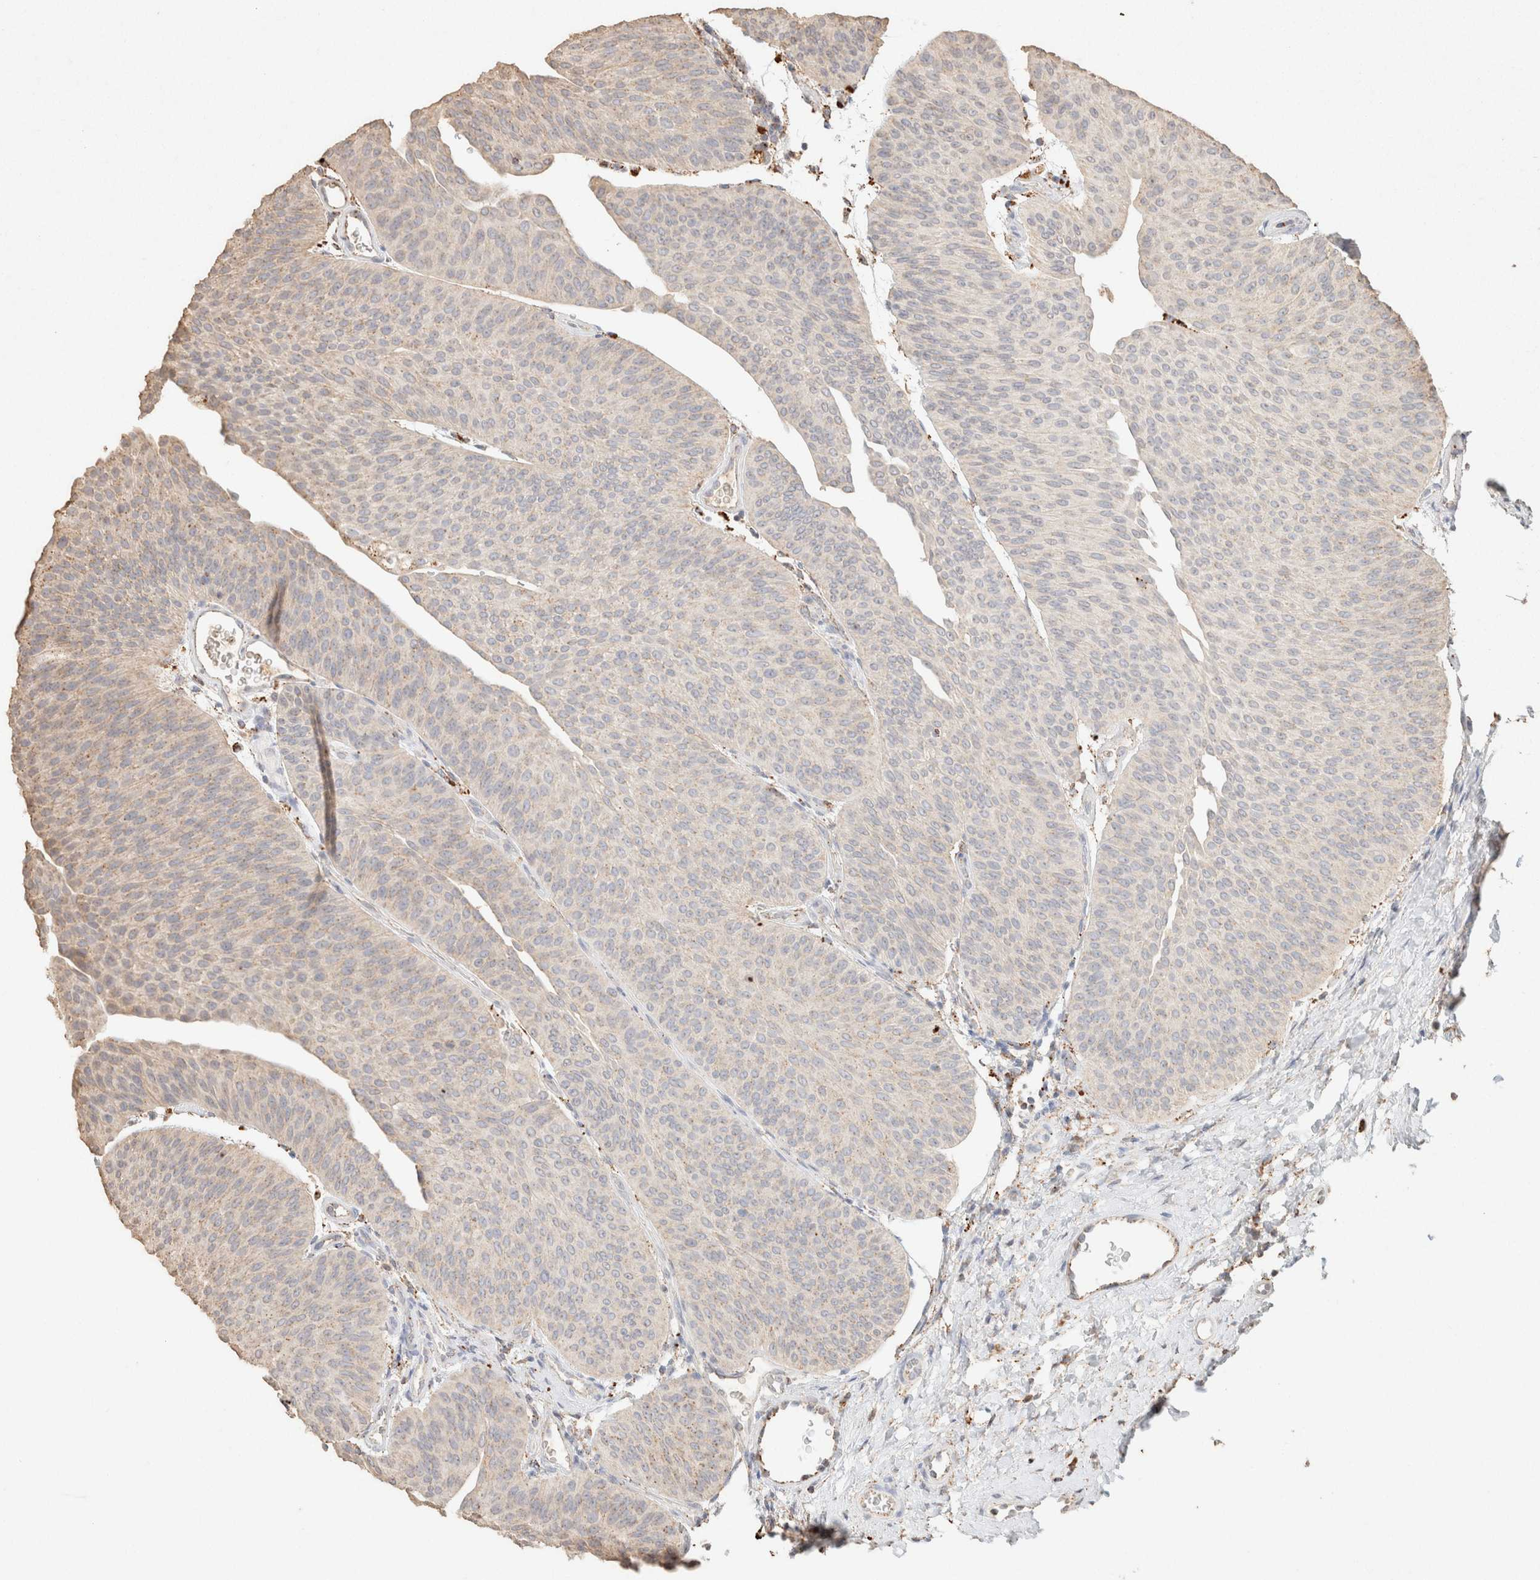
{"staining": {"intensity": "weak", "quantity": "<25%", "location": "cytoplasmic/membranous"}, "tissue": "urothelial cancer", "cell_type": "Tumor cells", "image_type": "cancer", "snomed": [{"axis": "morphology", "description": "Urothelial carcinoma, Low grade"}, {"axis": "topography", "description": "Urinary bladder"}], "caption": "A high-resolution photomicrograph shows immunohistochemistry staining of urothelial carcinoma (low-grade), which shows no significant staining in tumor cells.", "gene": "CTSC", "patient": {"sex": "female", "age": 60}}